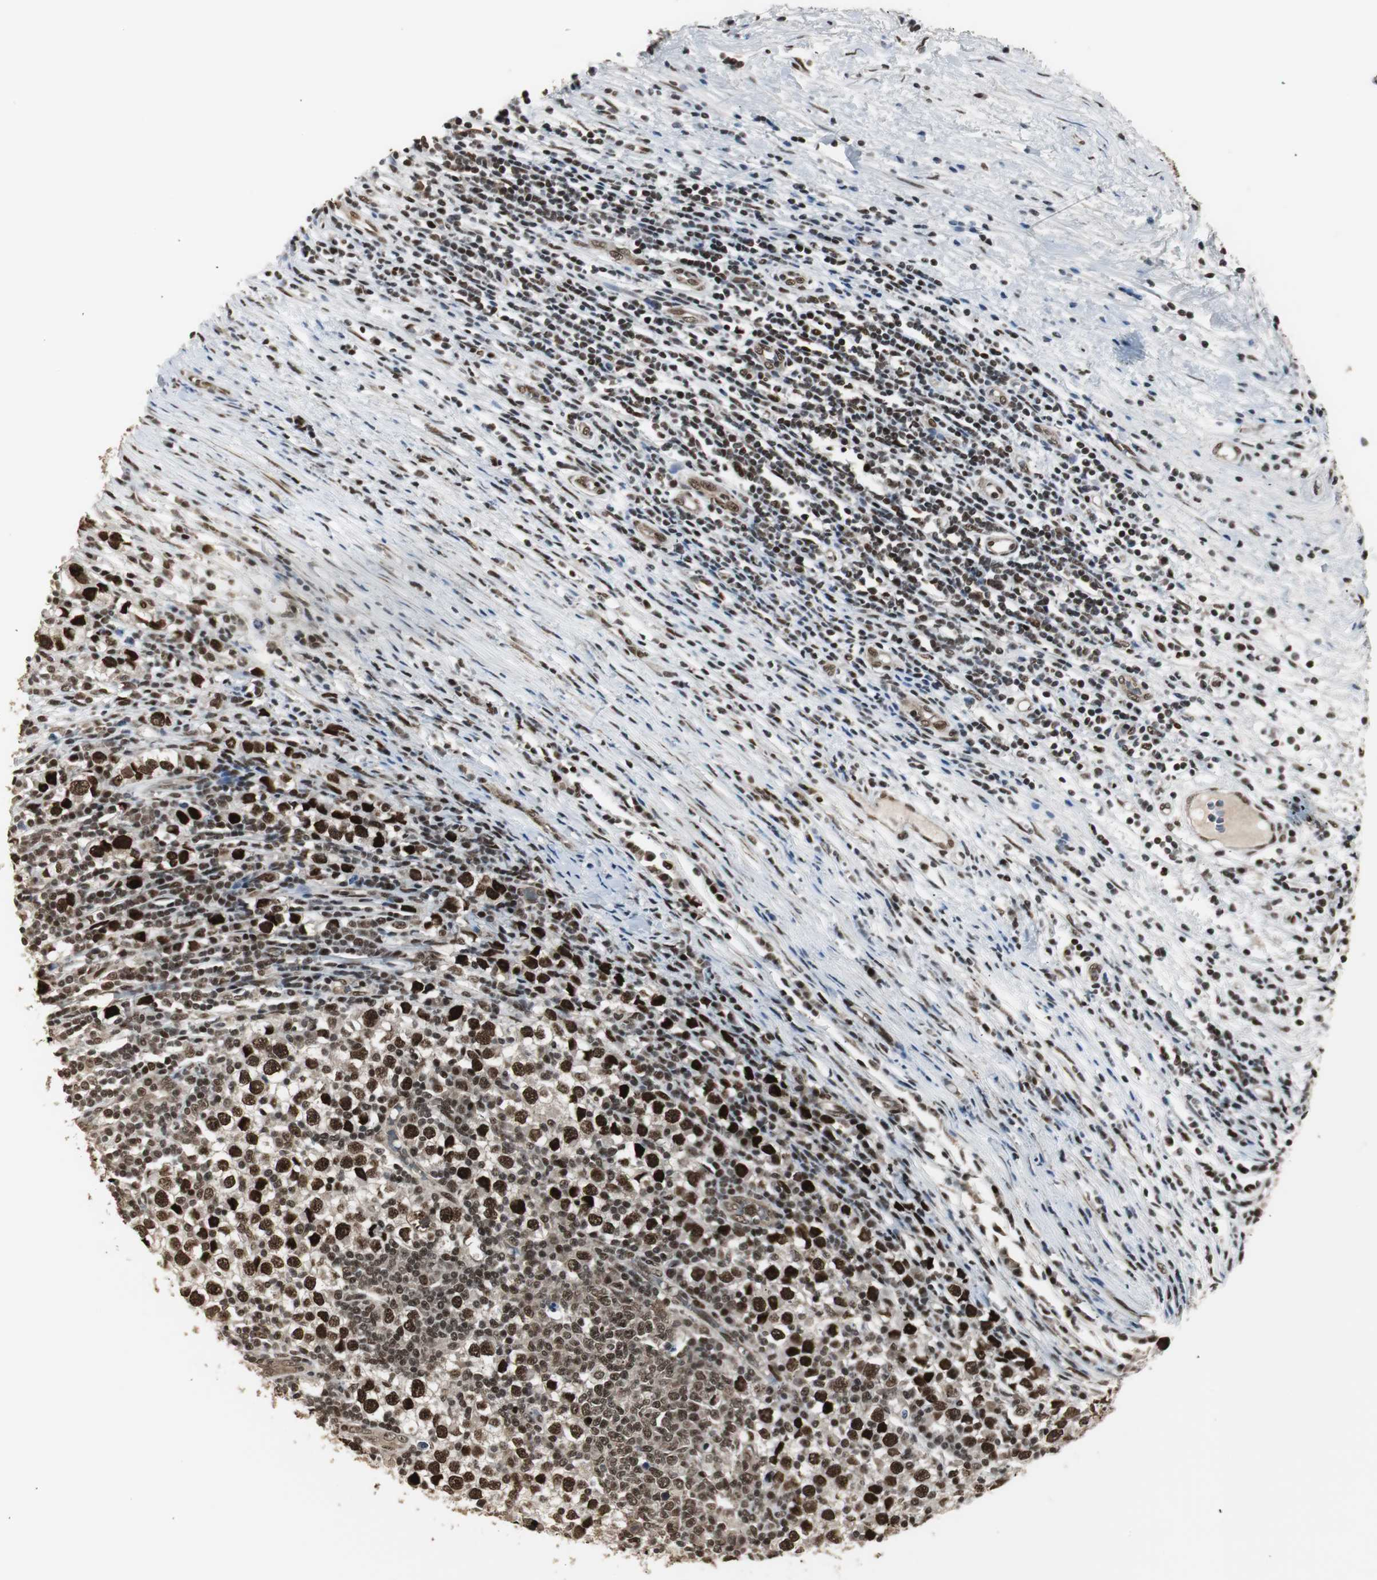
{"staining": {"intensity": "strong", "quantity": ">75%", "location": "nuclear"}, "tissue": "testis cancer", "cell_type": "Tumor cells", "image_type": "cancer", "snomed": [{"axis": "morphology", "description": "Seminoma, NOS"}, {"axis": "topography", "description": "Testis"}], "caption": "Strong nuclear positivity for a protein is seen in about >75% of tumor cells of testis cancer (seminoma) using IHC.", "gene": "TAF5", "patient": {"sex": "male", "age": 65}}